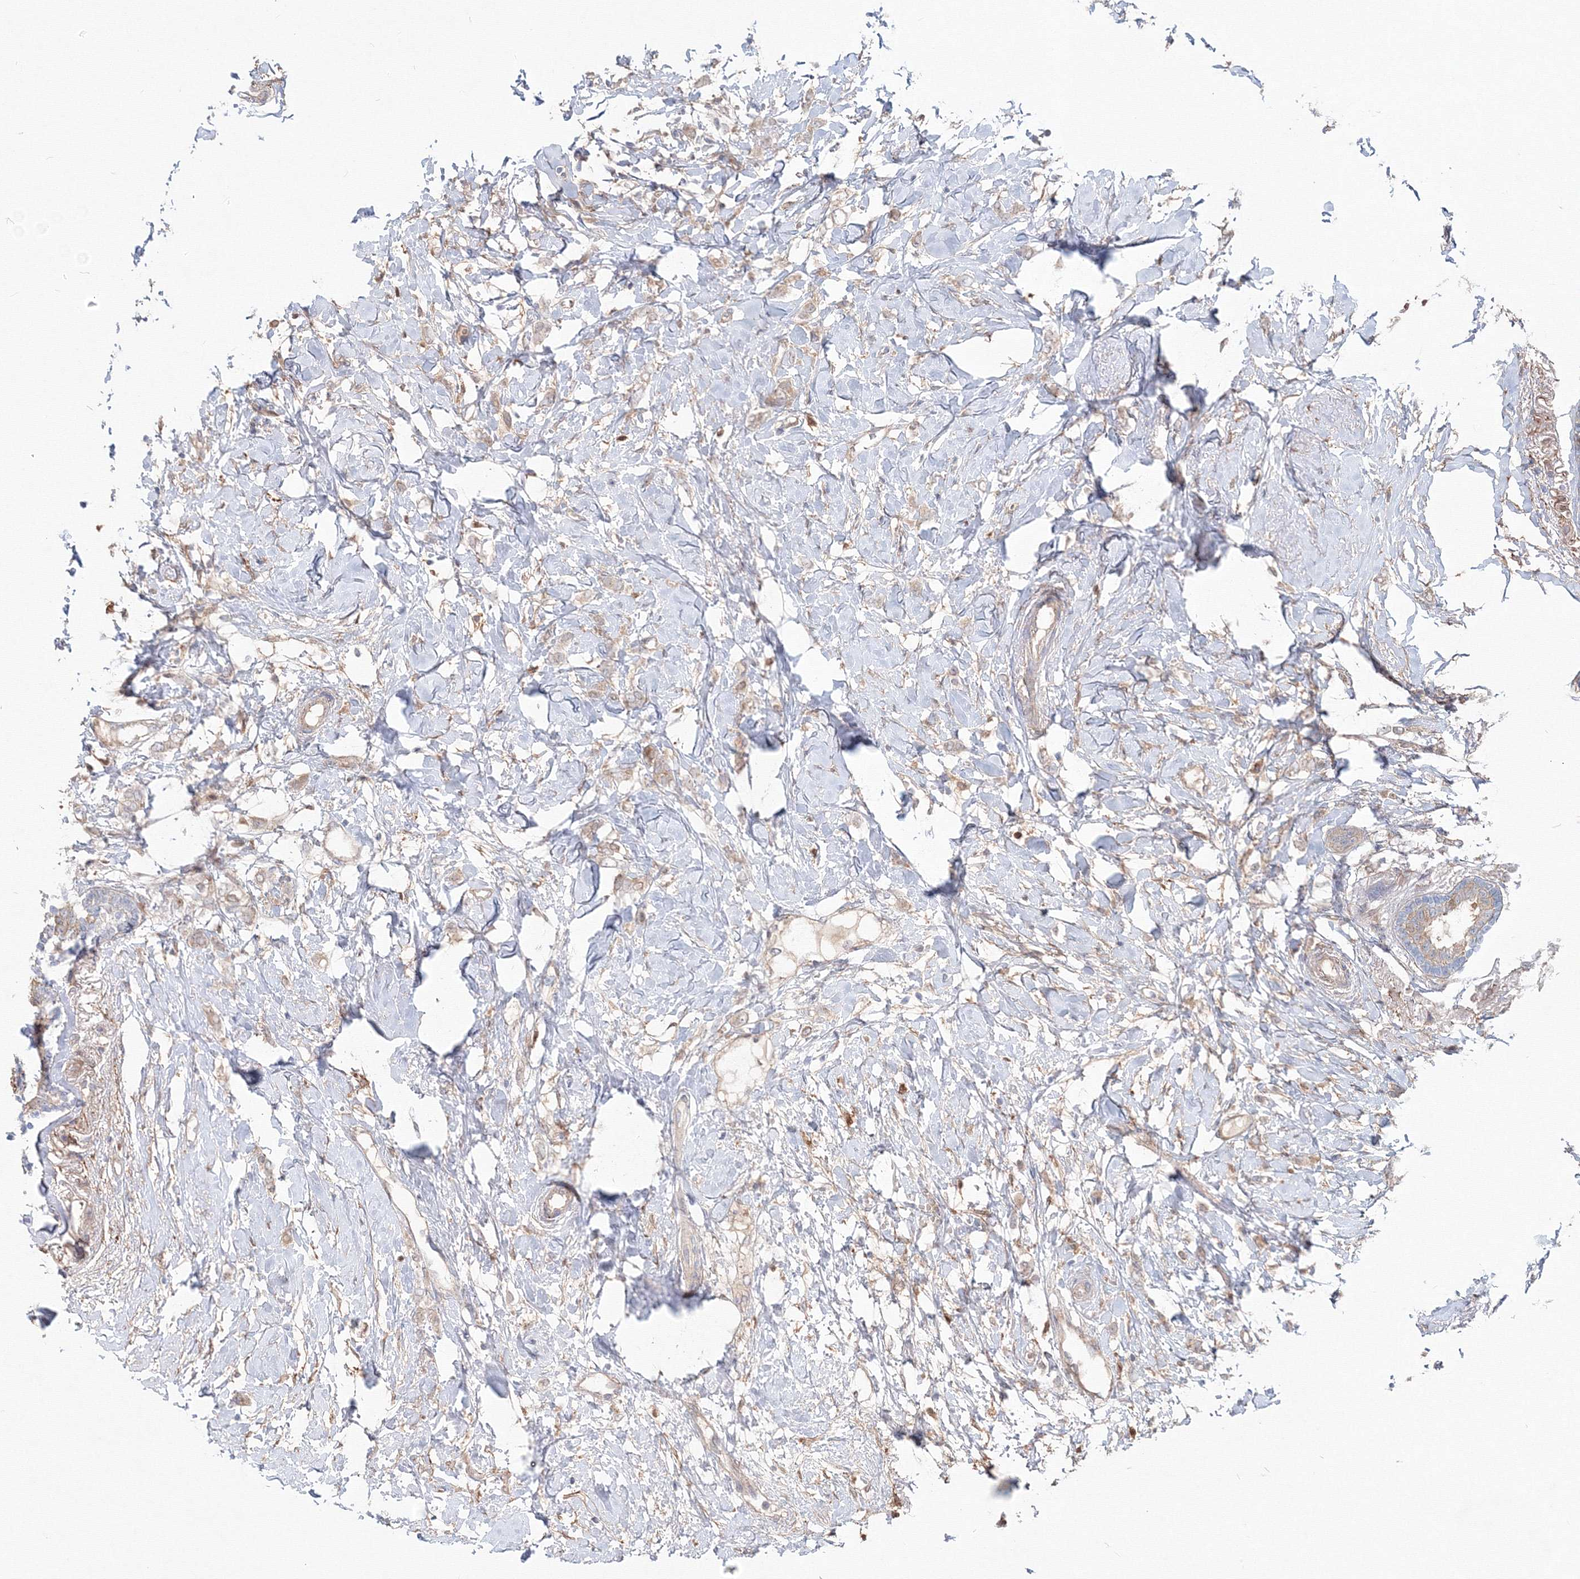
{"staining": {"intensity": "weak", "quantity": "25%-75%", "location": "cytoplasmic/membranous"}, "tissue": "breast cancer", "cell_type": "Tumor cells", "image_type": "cancer", "snomed": [{"axis": "morphology", "description": "Normal tissue, NOS"}, {"axis": "morphology", "description": "Lobular carcinoma"}, {"axis": "topography", "description": "Breast"}], "caption": "Immunohistochemical staining of human breast cancer (lobular carcinoma) exhibits low levels of weak cytoplasmic/membranous staining in about 25%-75% of tumor cells. (IHC, brightfield microscopy, high magnification).", "gene": "MKRN2", "patient": {"sex": "female", "age": 47}}